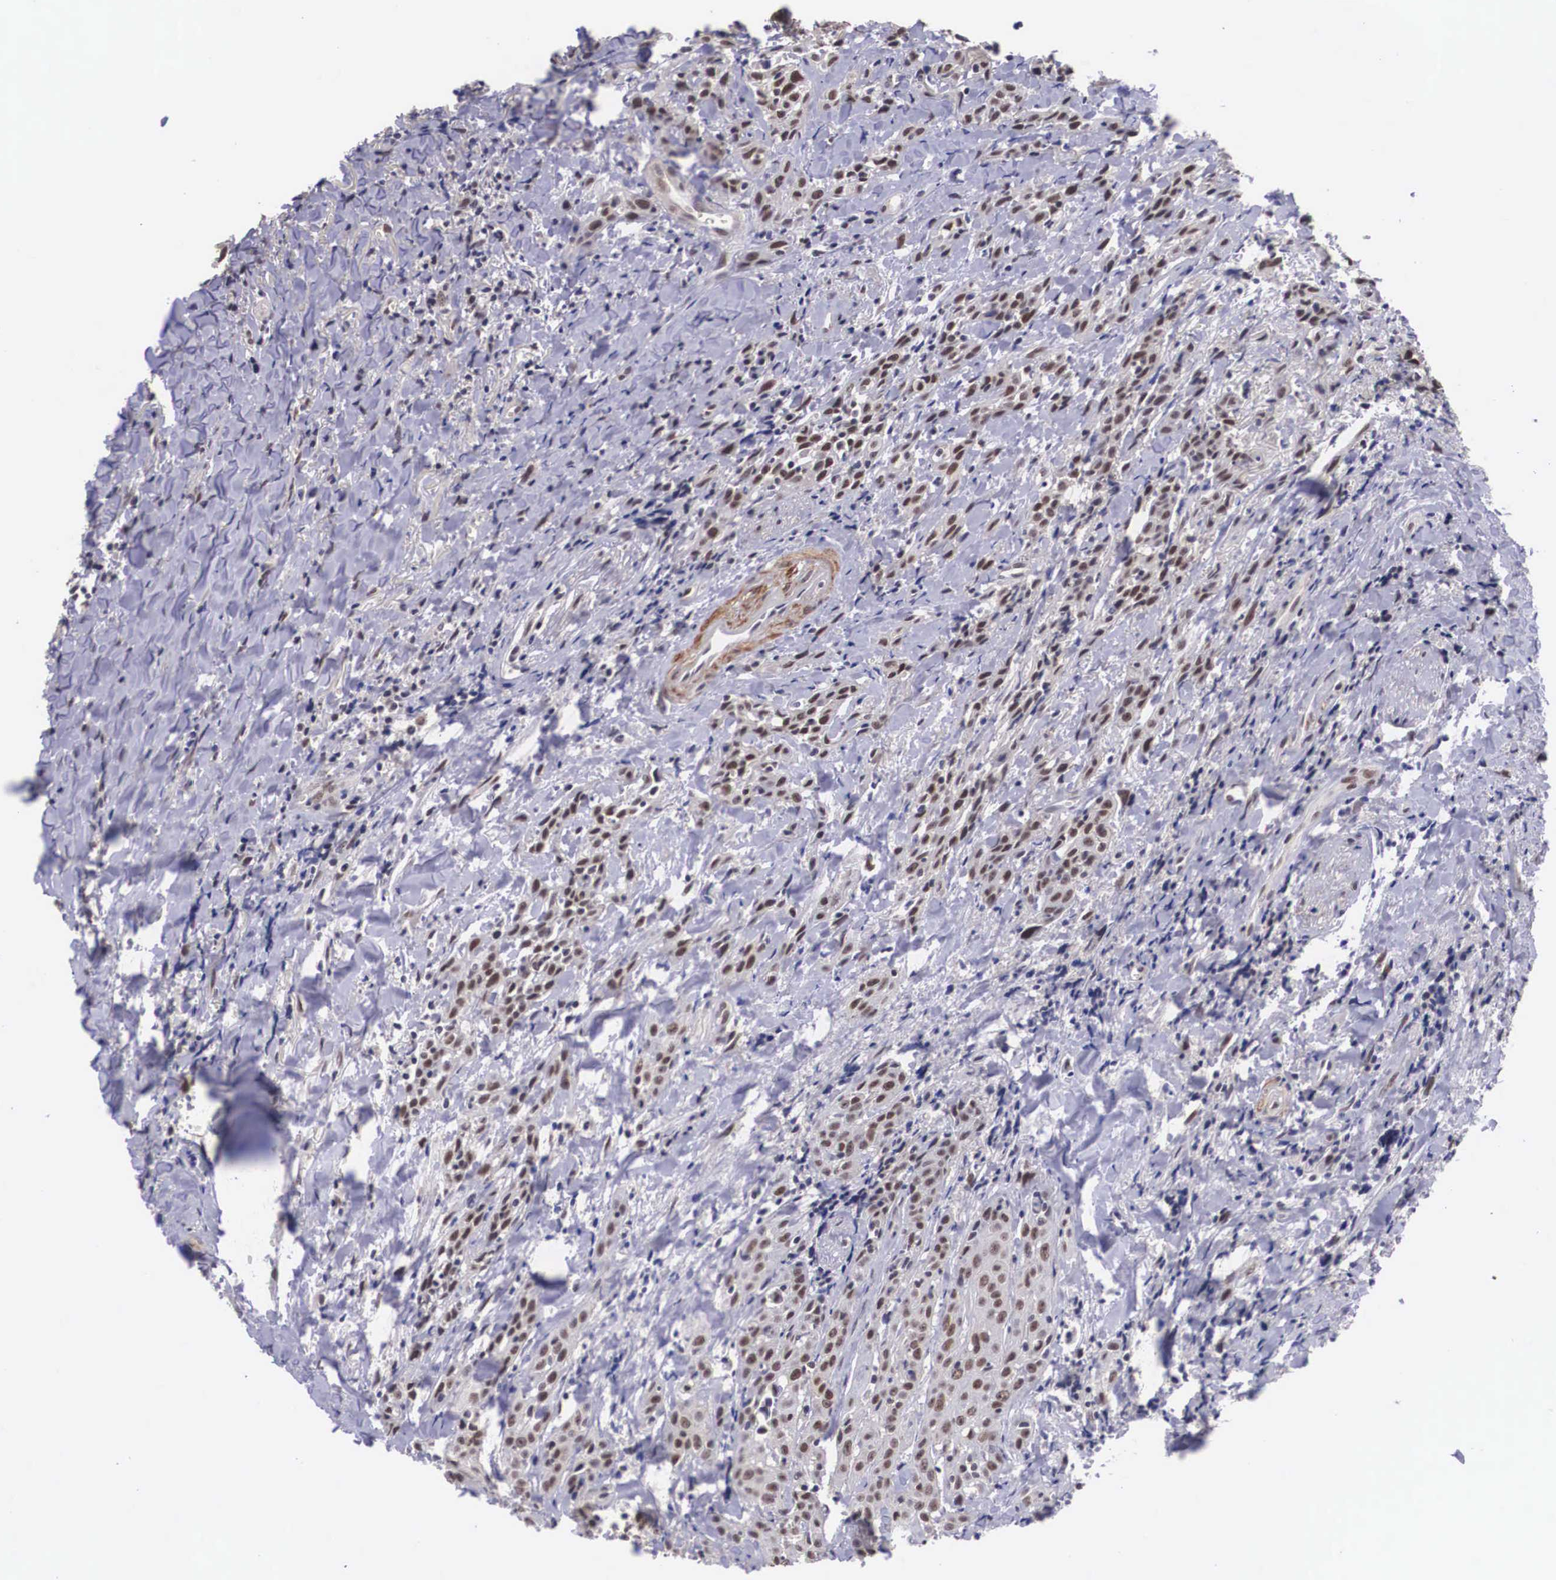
{"staining": {"intensity": "weak", "quantity": ">75%", "location": "nuclear"}, "tissue": "head and neck cancer", "cell_type": "Tumor cells", "image_type": "cancer", "snomed": [{"axis": "morphology", "description": "Squamous cell carcinoma, NOS"}, {"axis": "topography", "description": "Oral tissue"}, {"axis": "topography", "description": "Head-Neck"}], "caption": "Protein expression analysis of head and neck cancer demonstrates weak nuclear staining in about >75% of tumor cells.", "gene": "ZNF275", "patient": {"sex": "female", "age": 82}}